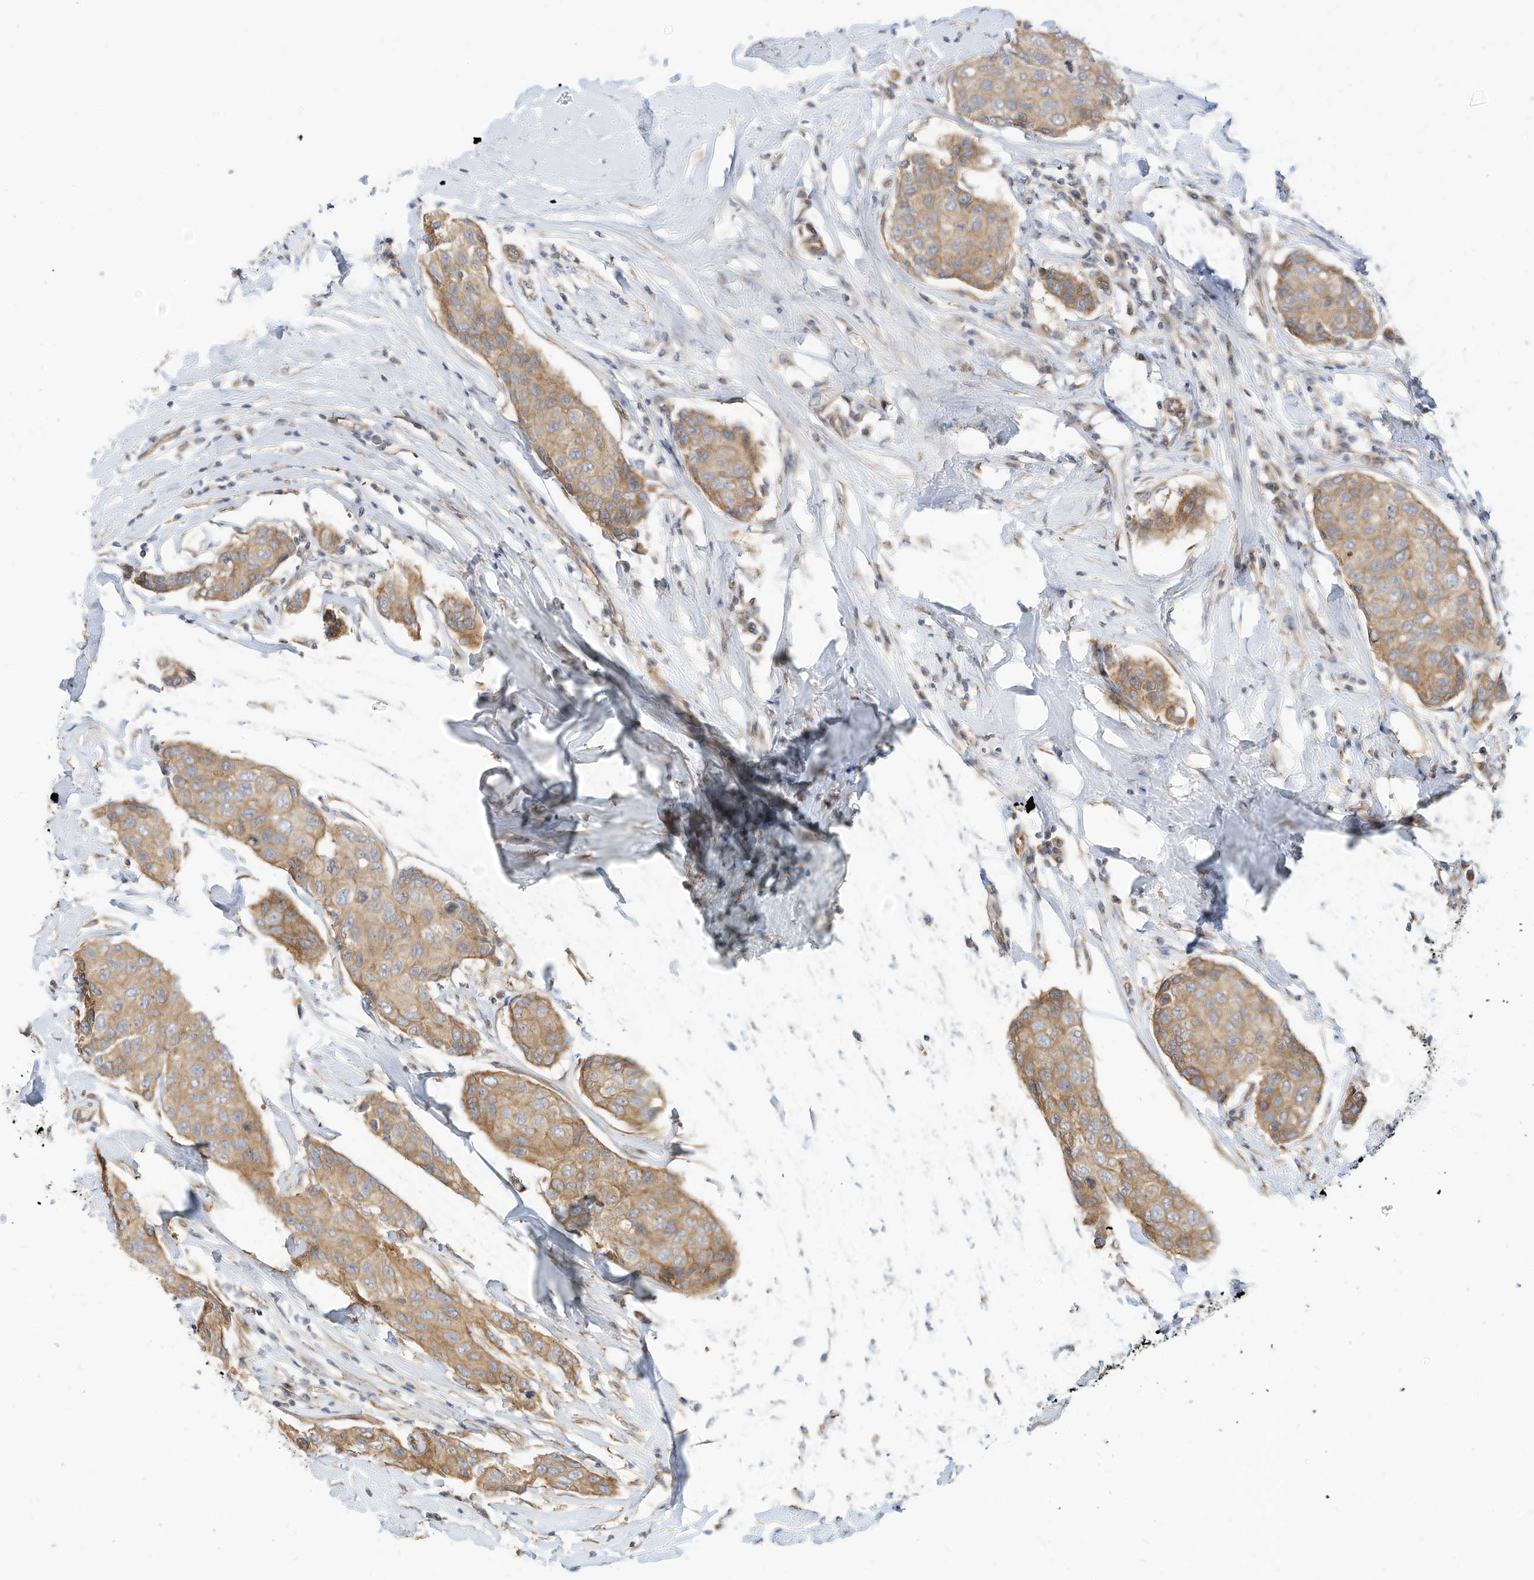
{"staining": {"intensity": "moderate", "quantity": ">75%", "location": "cytoplasmic/membranous"}, "tissue": "breast cancer", "cell_type": "Tumor cells", "image_type": "cancer", "snomed": [{"axis": "morphology", "description": "Duct carcinoma"}, {"axis": "topography", "description": "Breast"}], "caption": "Brown immunohistochemical staining in breast cancer demonstrates moderate cytoplasmic/membranous expression in about >75% of tumor cells.", "gene": "OFD1", "patient": {"sex": "female", "age": 80}}